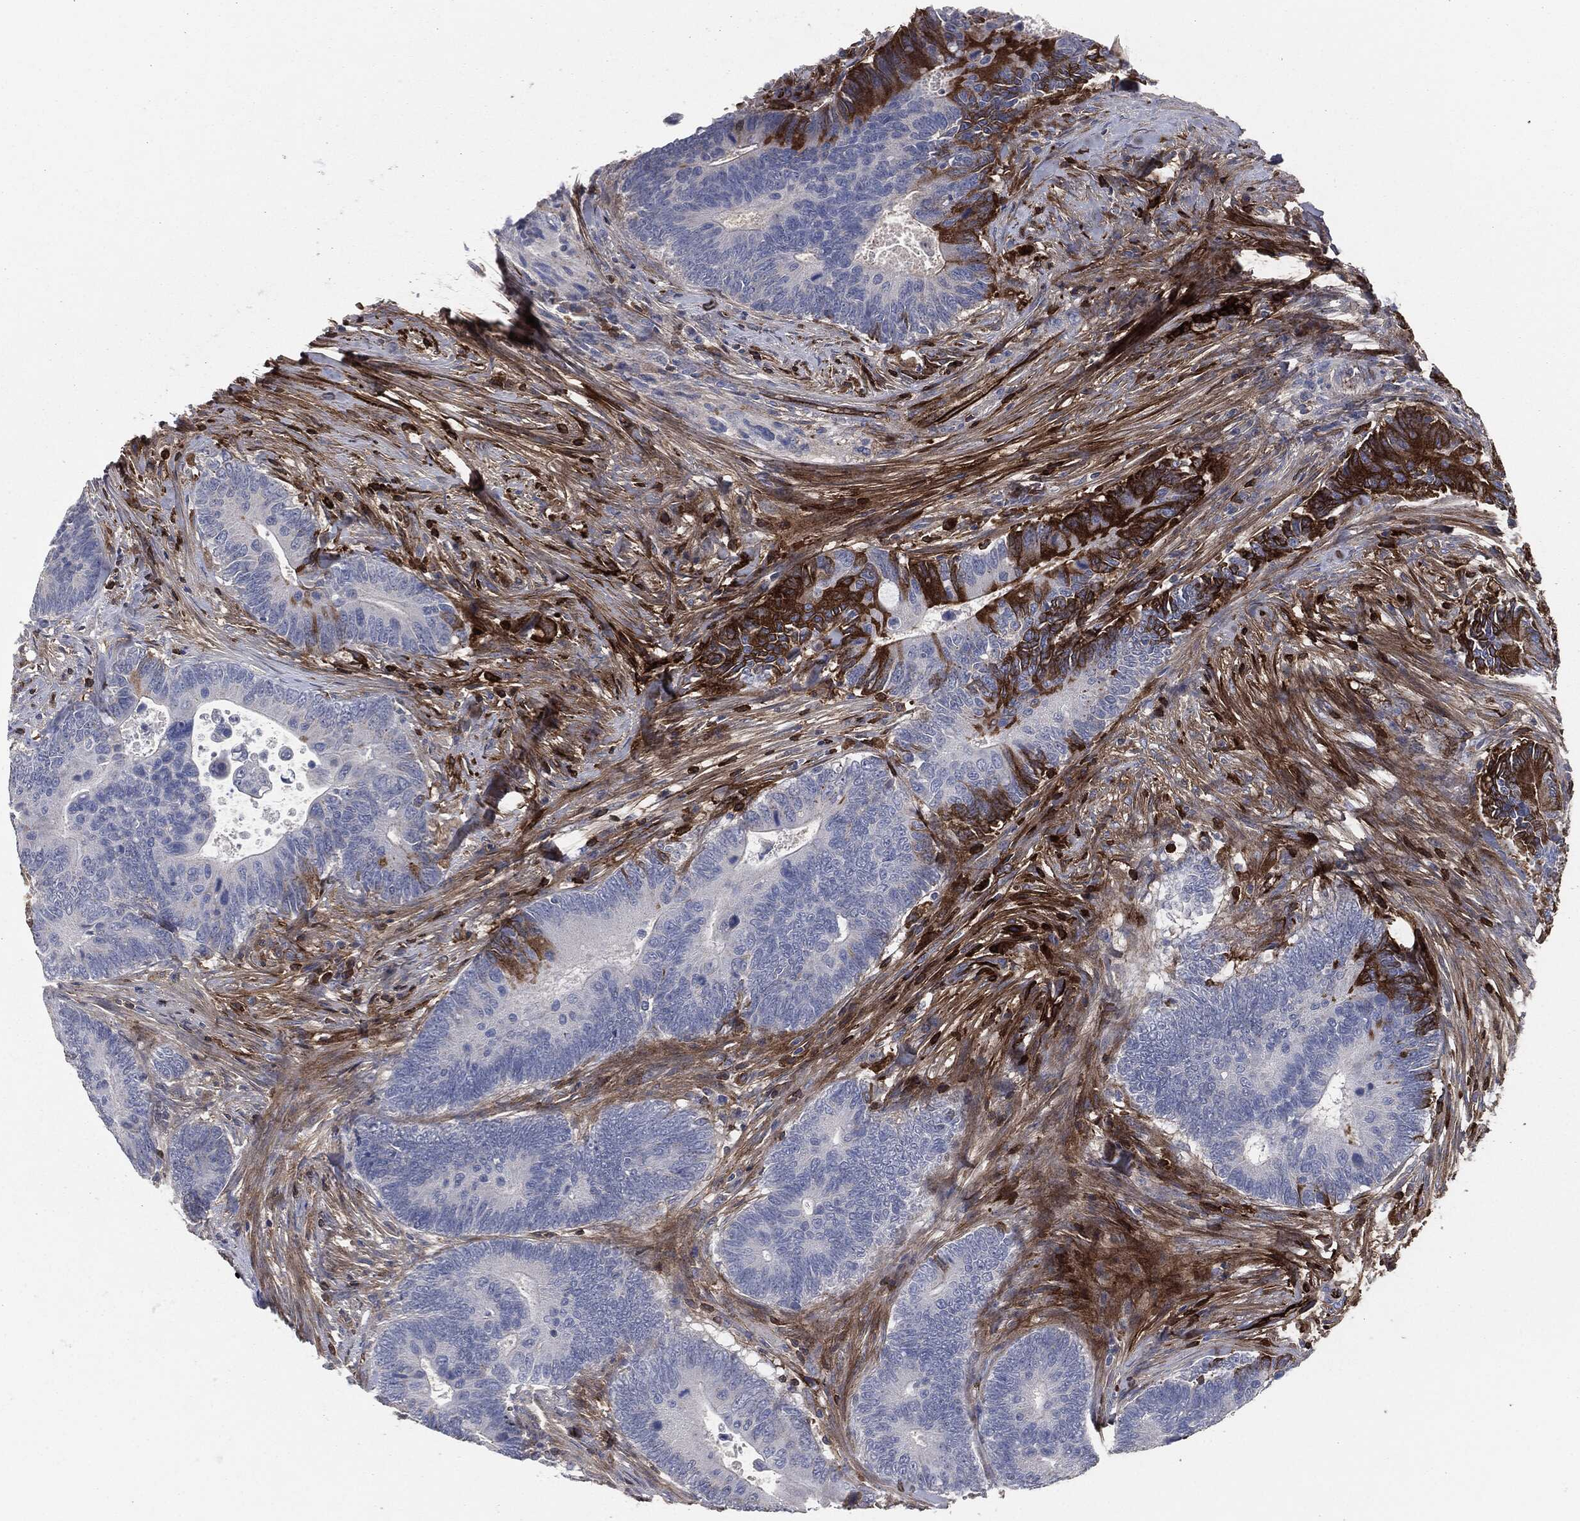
{"staining": {"intensity": "negative", "quantity": "none", "location": "none"}, "tissue": "colorectal cancer", "cell_type": "Tumor cells", "image_type": "cancer", "snomed": [{"axis": "morphology", "description": "Adenocarcinoma, NOS"}, {"axis": "topography", "description": "Colon"}], "caption": "High magnification brightfield microscopy of colorectal cancer stained with DAB (brown) and counterstained with hematoxylin (blue): tumor cells show no significant staining.", "gene": "APOB", "patient": {"sex": "male", "age": 75}}